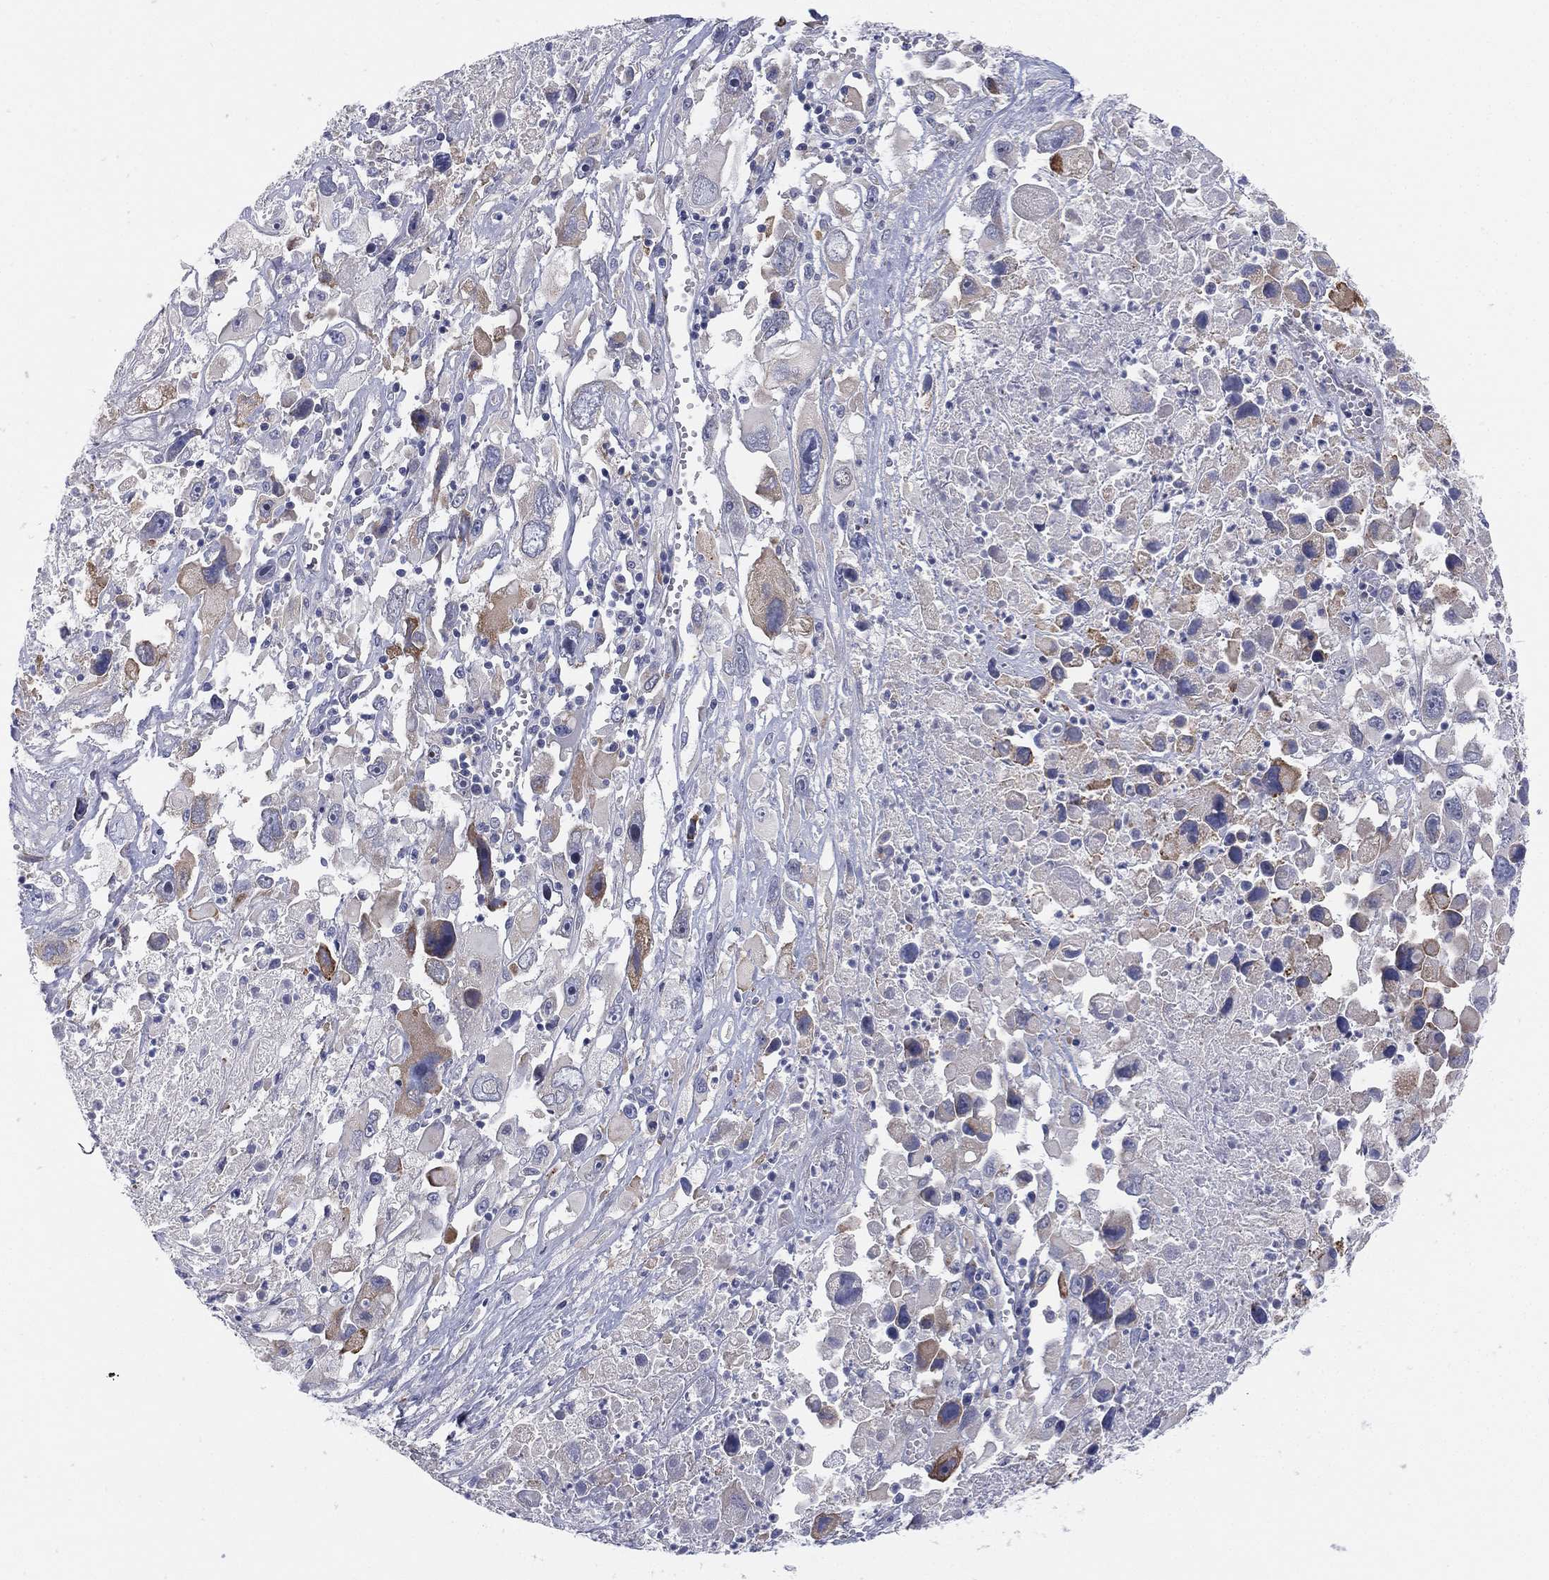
{"staining": {"intensity": "moderate", "quantity": "<25%", "location": "cytoplasmic/membranous"}, "tissue": "melanoma", "cell_type": "Tumor cells", "image_type": "cancer", "snomed": [{"axis": "morphology", "description": "Malignant melanoma, Metastatic site"}, {"axis": "topography", "description": "Soft tissue"}], "caption": "The image exhibits staining of melanoma, revealing moderate cytoplasmic/membranous protein staining (brown color) within tumor cells.", "gene": "MLF1", "patient": {"sex": "male", "age": 50}}